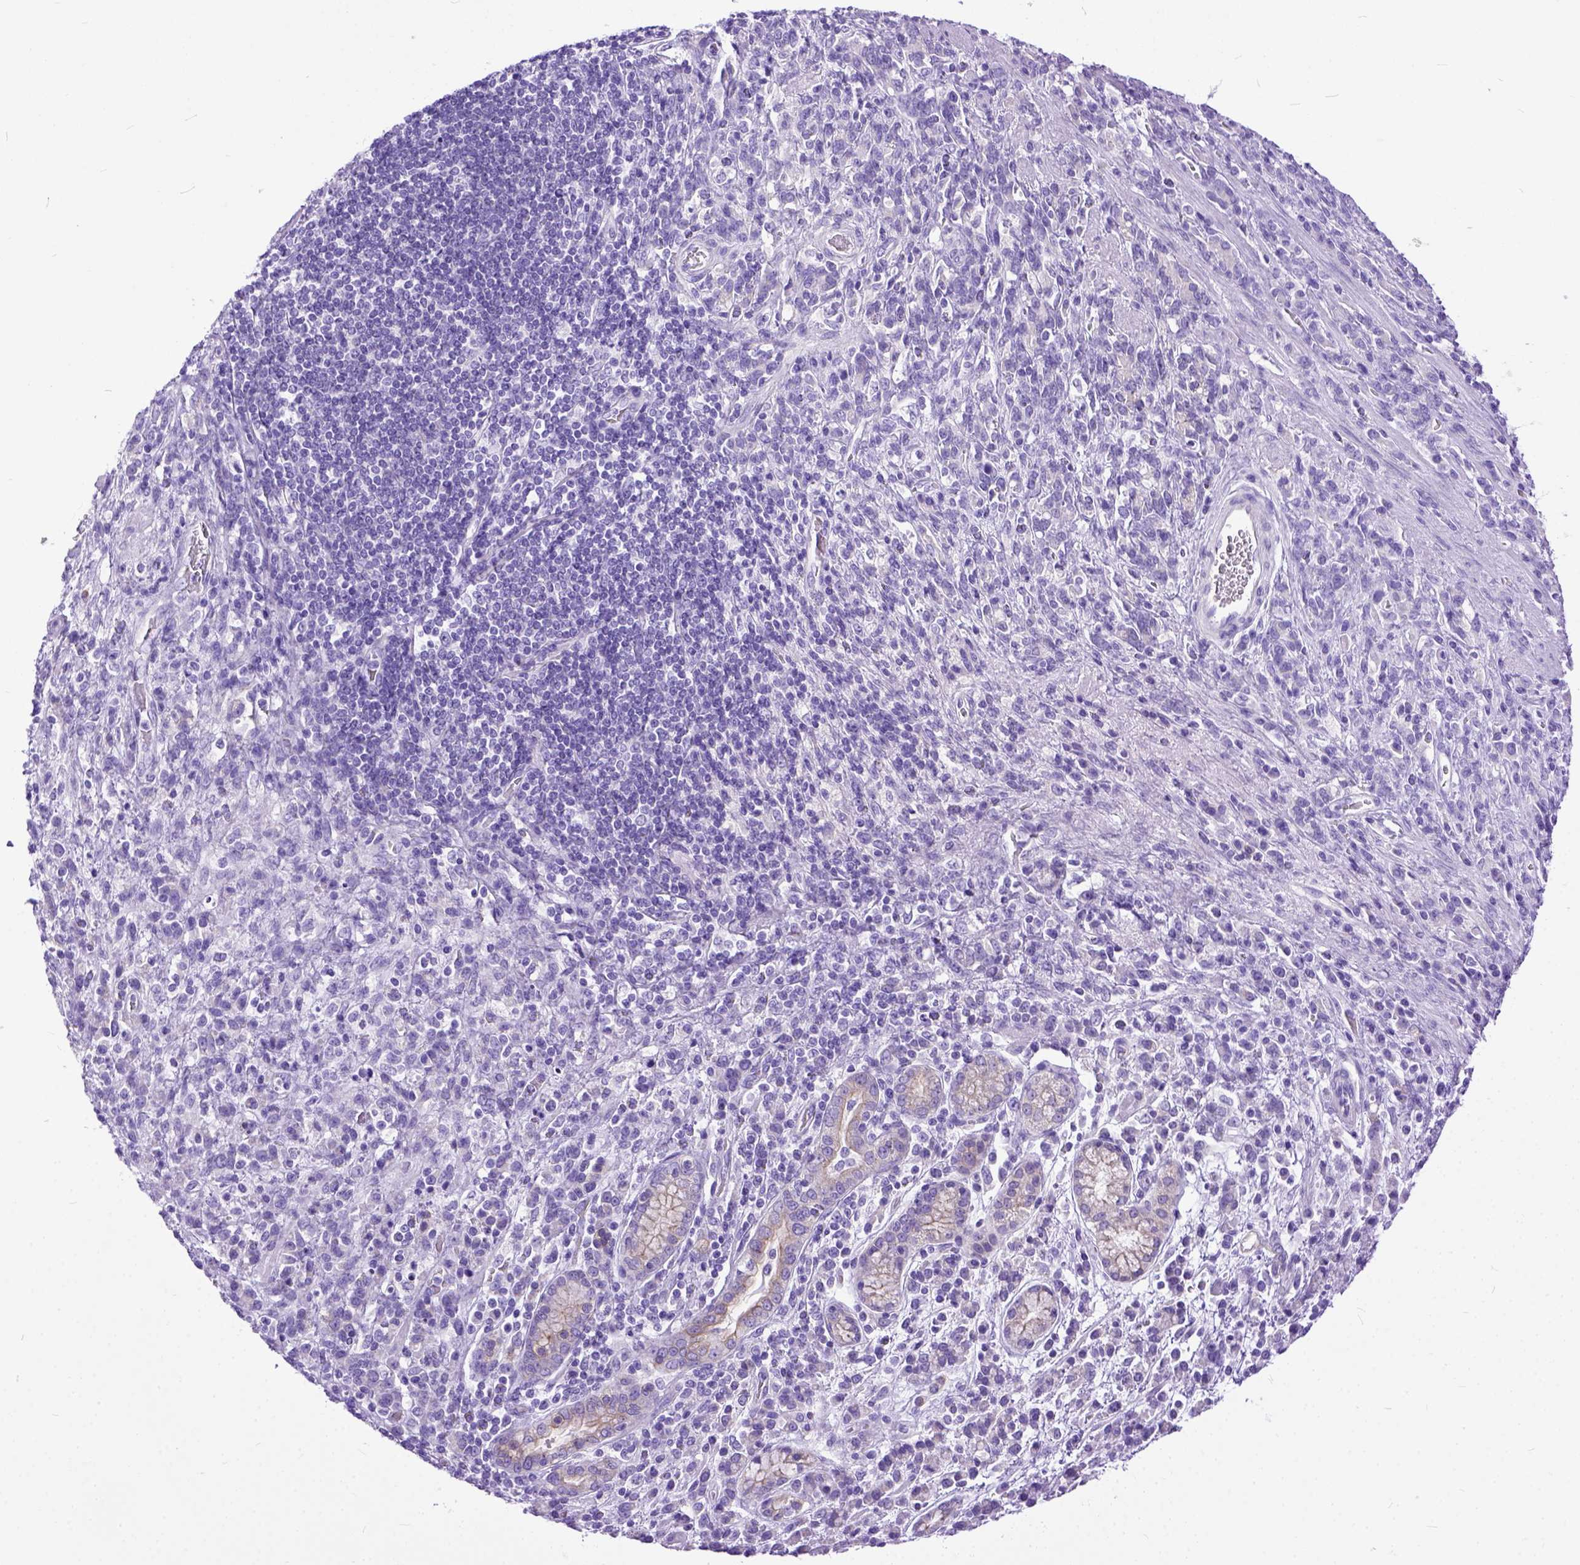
{"staining": {"intensity": "negative", "quantity": "none", "location": "none"}, "tissue": "stomach cancer", "cell_type": "Tumor cells", "image_type": "cancer", "snomed": [{"axis": "morphology", "description": "Adenocarcinoma, NOS"}, {"axis": "topography", "description": "Stomach"}], "caption": "The photomicrograph displays no significant expression in tumor cells of adenocarcinoma (stomach).", "gene": "PPL", "patient": {"sex": "female", "age": 57}}